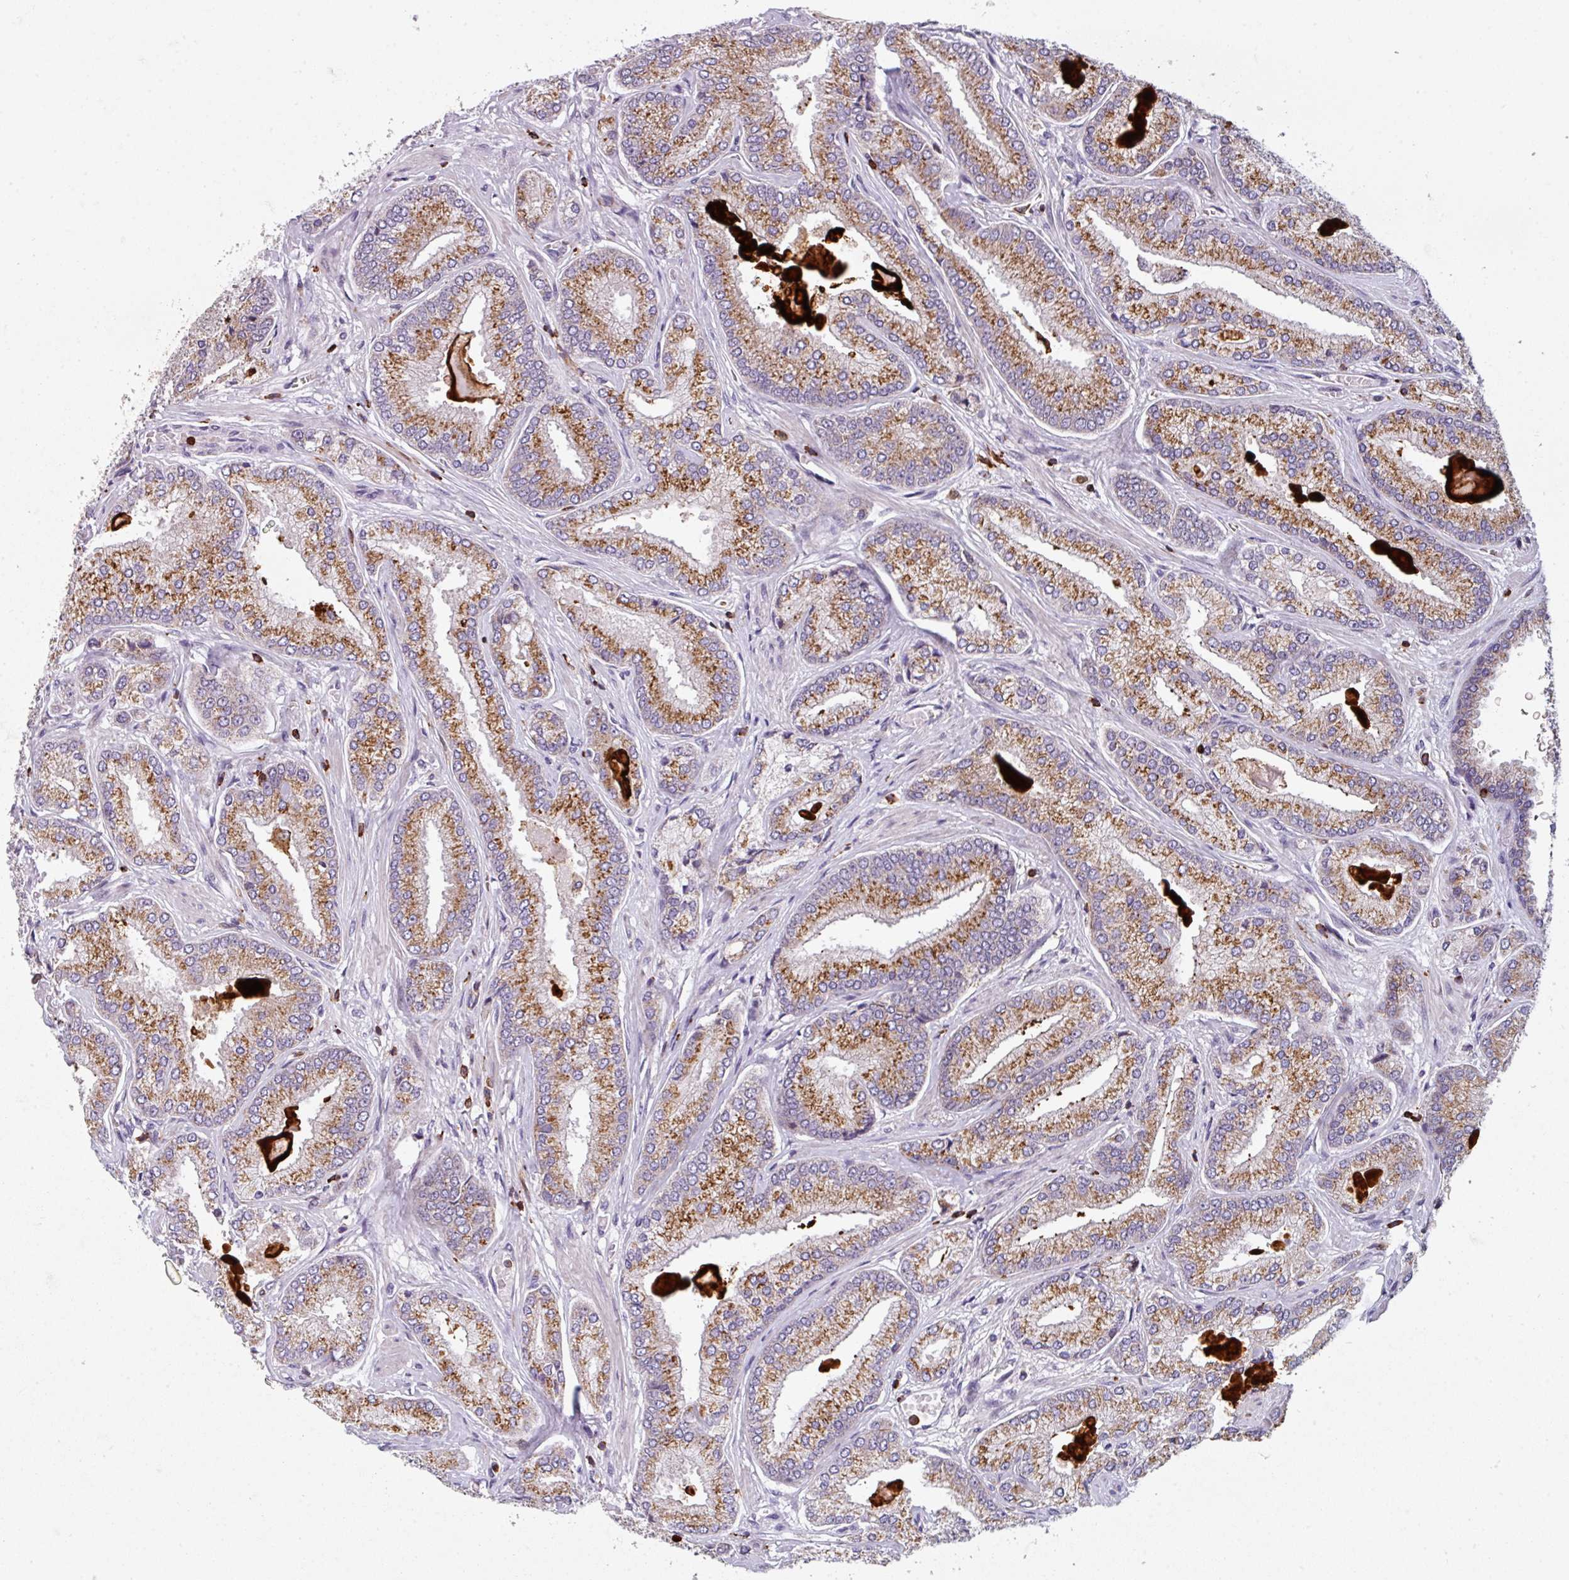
{"staining": {"intensity": "strong", "quantity": ">75%", "location": "cytoplasmic/membranous"}, "tissue": "prostate cancer", "cell_type": "Tumor cells", "image_type": "cancer", "snomed": [{"axis": "morphology", "description": "Adenocarcinoma, High grade"}, {"axis": "topography", "description": "Prostate"}], "caption": "A high-resolution image shows immunohistochemistry (IHC) staining of prostate cancer, which displays strong cytoplasmic/membranous expression in approximately >75% of tumor cells.", "gene": "NEDD9", "patient": {"sex": "male", "age": 68}}